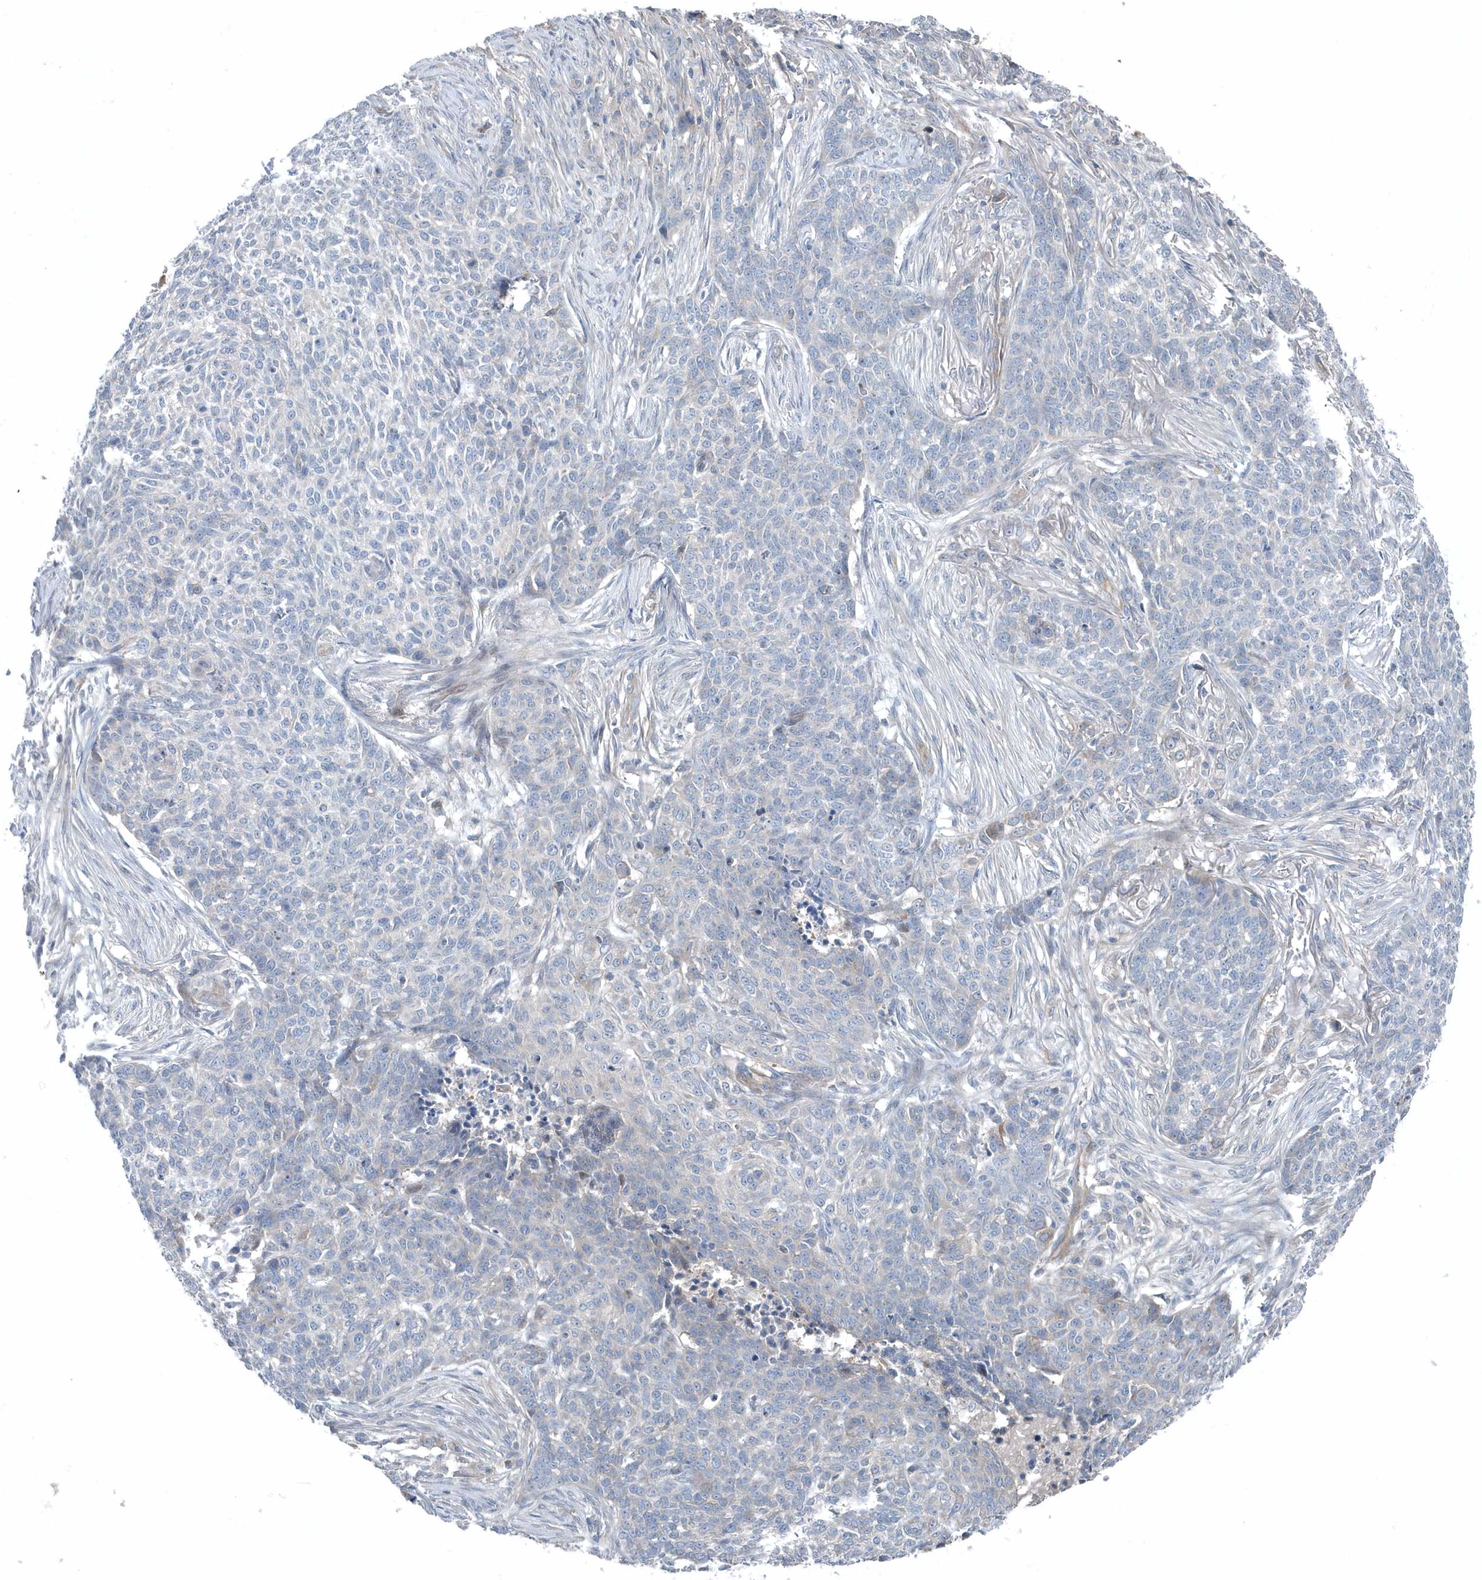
{"staining": {"intensity": "negative", "quantity": "none", "location": "none"}, "tissue": "skin cancer", "cell_type": "Tumor cells", "image_type": "cancer", "snomed": [{"axis": "morphology", "description": "Basal cell carcinoma"}, {"axis": "topography", "description": "Skin"}], "caption": "An immunohistochemistry (IHC) histopathology image of skin basal cell carcinoma is shown. There is no staining in tumor cells of skin basal cell carcinoma.", "gene": "MCC", "patient": {"sex": "male", "age": 85}}